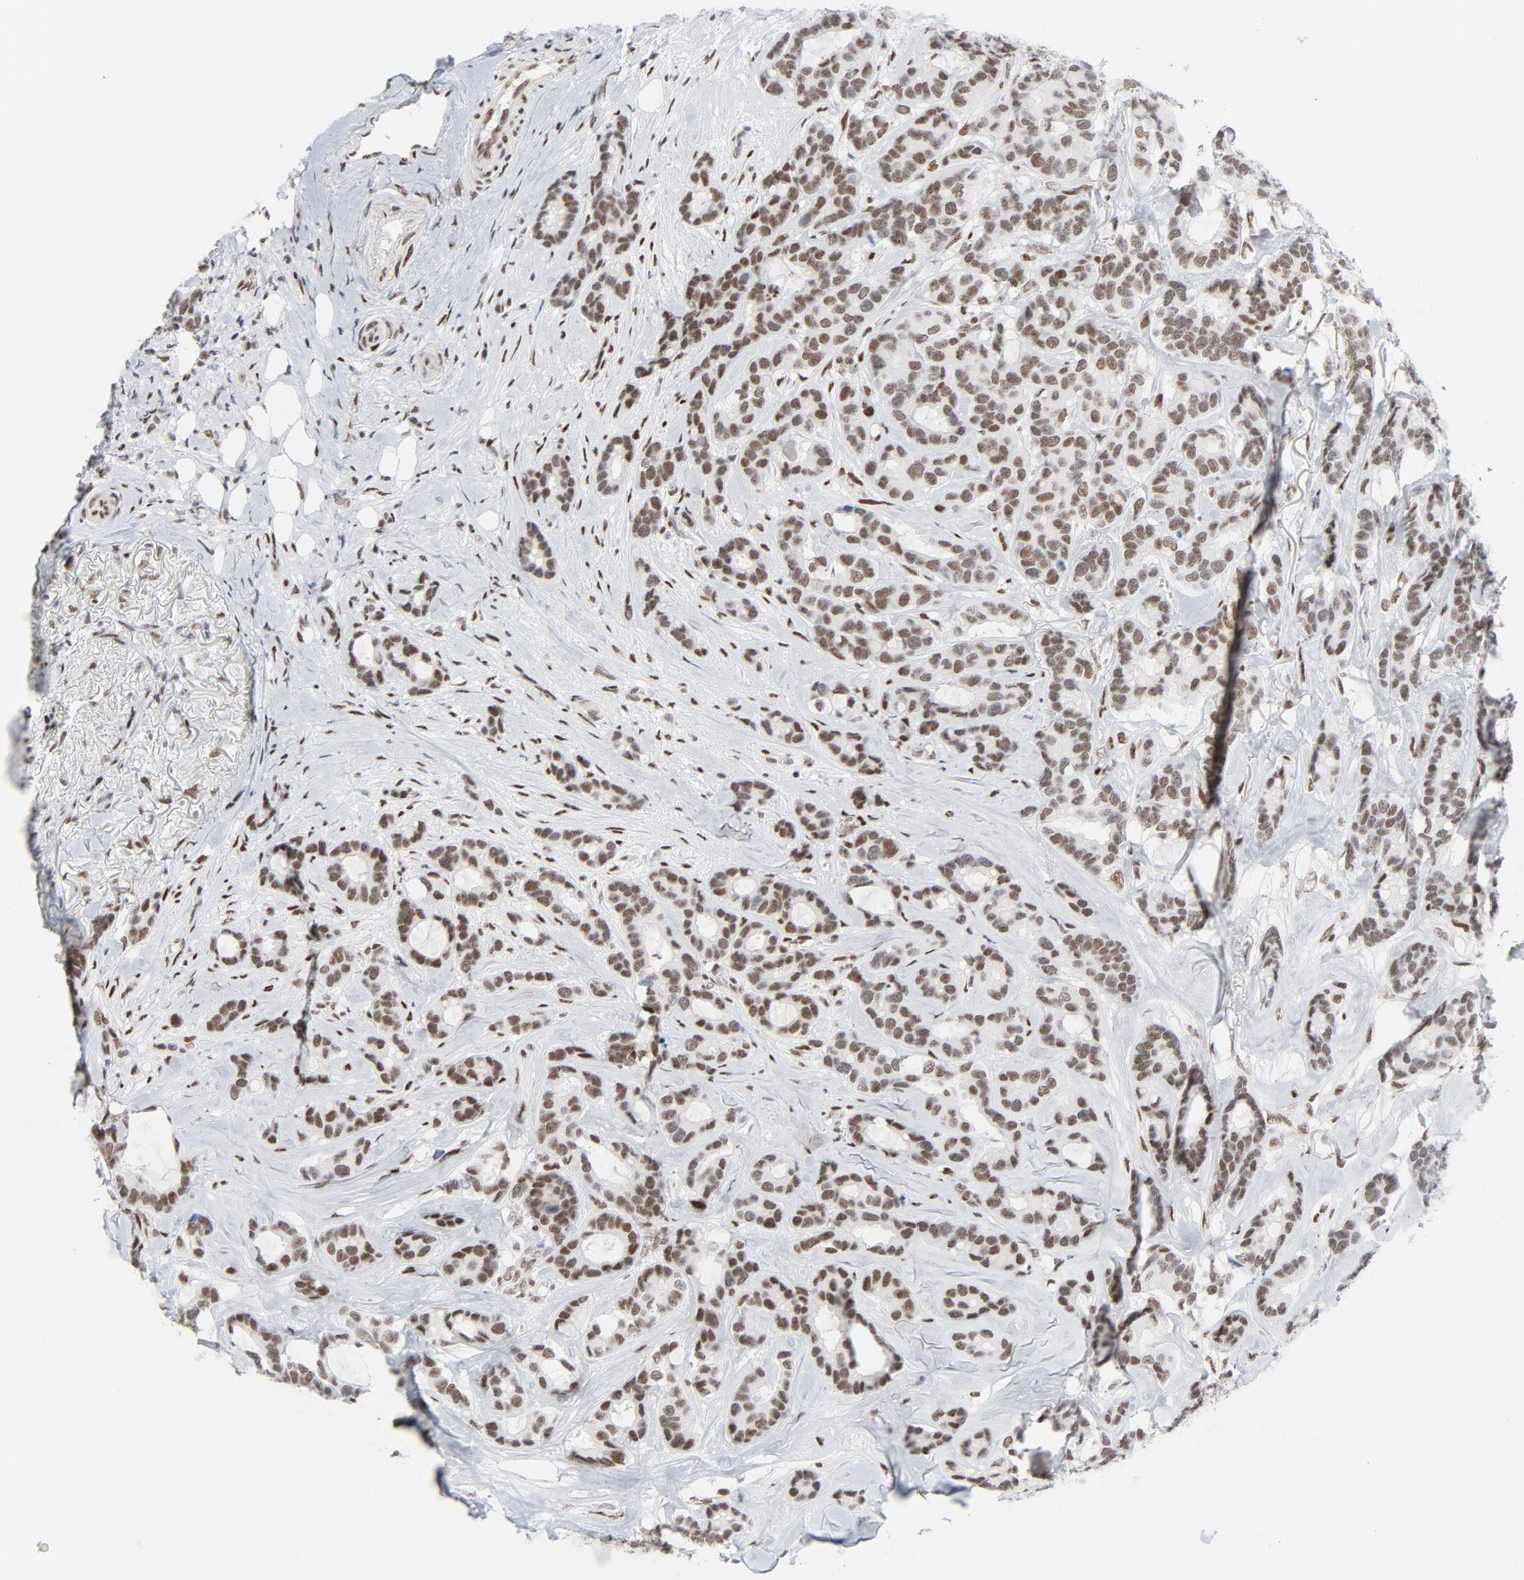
{"staining": {"intensity": "moderate", "quantity": ">75%", "location": "nuclear"}, "tissue": "breast cancer", "cell_type": "Tumor cells", "image_type": "cancer", "snomed": [{"axis": "morphology", "description": "Duct carcinoma"}, {"axis": "topography", "description": "Breast"}], "caption": "Protein staining reveals moderate nuclear expression in approximately >75% of tumor cells in breast cancer (infiltrating ductal carcinoma).", "gene": "HSF1", "patient": {"sex": "female", "age": 87}}